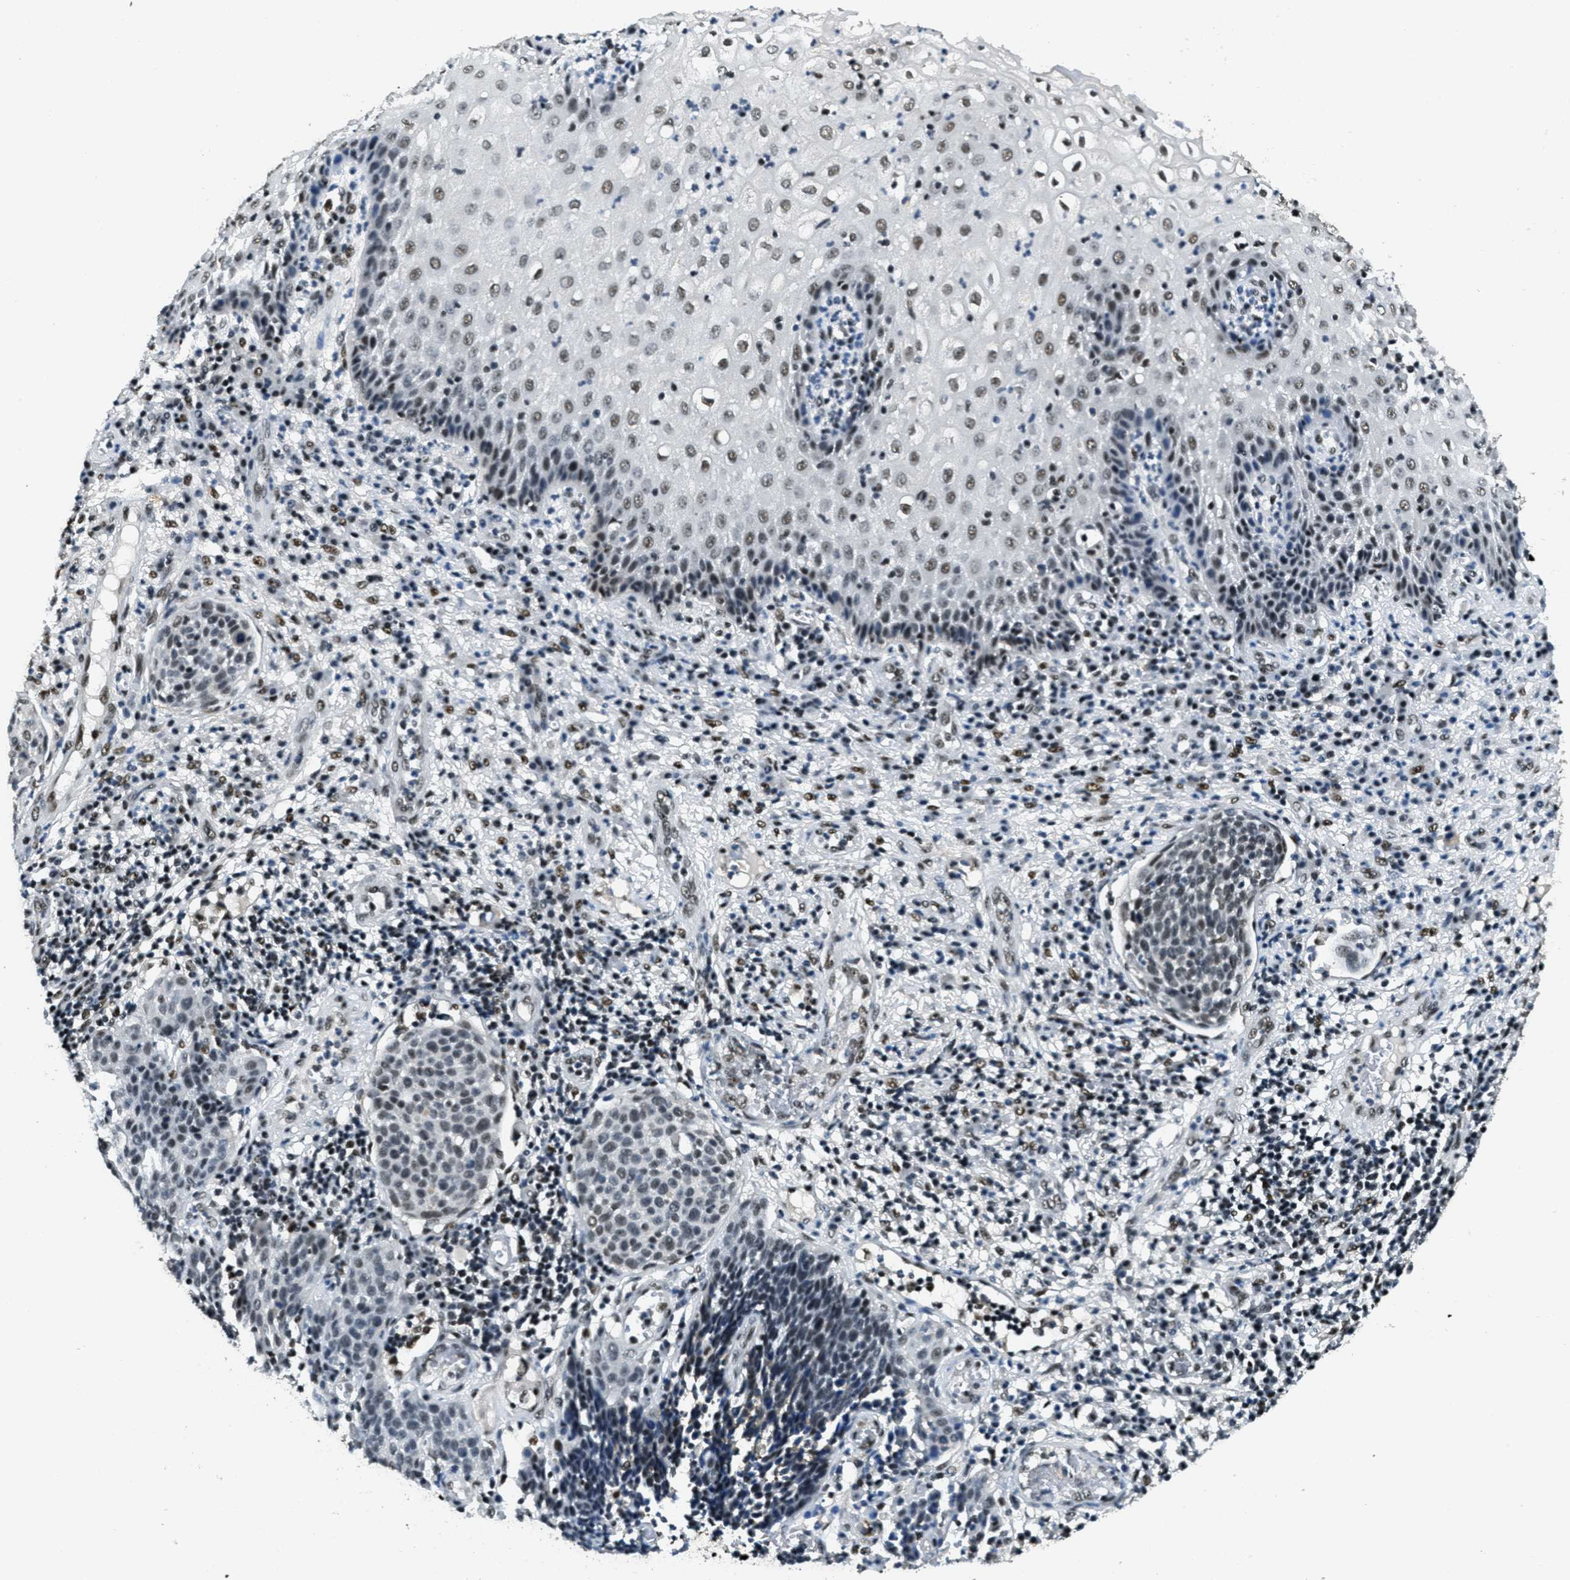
{"staining": {"intensity": "weak", "quantity": ">75%", "location": "nuclear"}, "tissue": "cervical cancer", "cell_type": "Tumor cells", "image_type": "cancer", "snomed": [{"axis": "morphology", "description": "Squamous cell carcinoma, NOS"}, {"axis": "topography", "description": "Cervix"}], "caption": "Immunohistochemistry of cervical squamous cell carcinoma shows low levels of weak nuclear positivity in about >75% of tumor cells. Ihc stains the protein in brown and the nuclei are stained blue.", "gene": "SSB", "patient": {"sex": "female", "age": 34}}